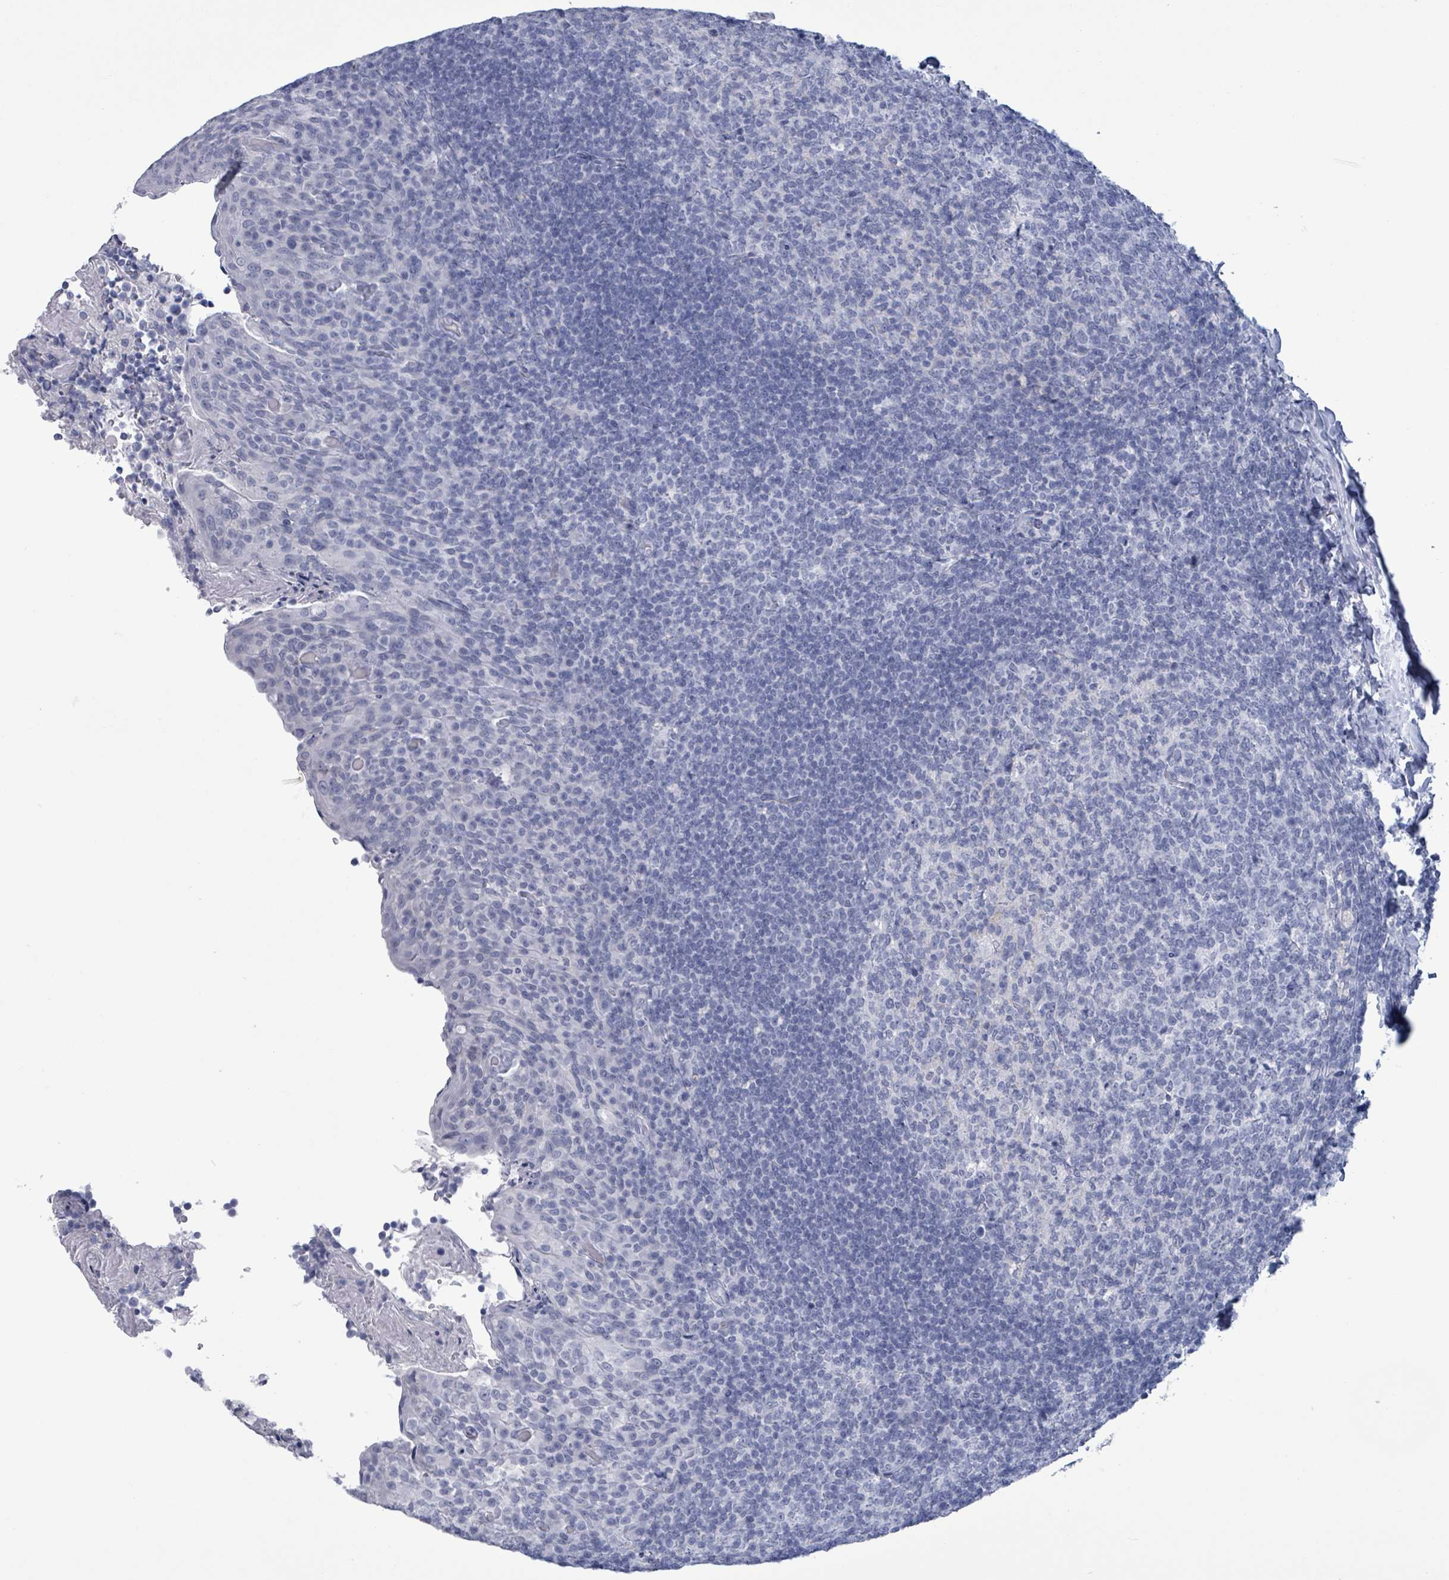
{"staining": {"intensity": "negative", "quantity": "none", "location": "none"}, "tissue": "tonsil", "cell_type": "Germinal center cells", "image_type": "normal", "snomed": [{"axis": "morphology", "description": "Normal tissue, NOS"}, {"axis": "topography", "description": "Tonsil"}], "caption": "Immunohistochemistry (IHC) of normal tonsil demonstrates no positivity in germinal center cells. (Brightfield microscopy of DAB IHC at high magnification).", "gene": "NKX2", "patient": {"sex": "female", "age": 10}}